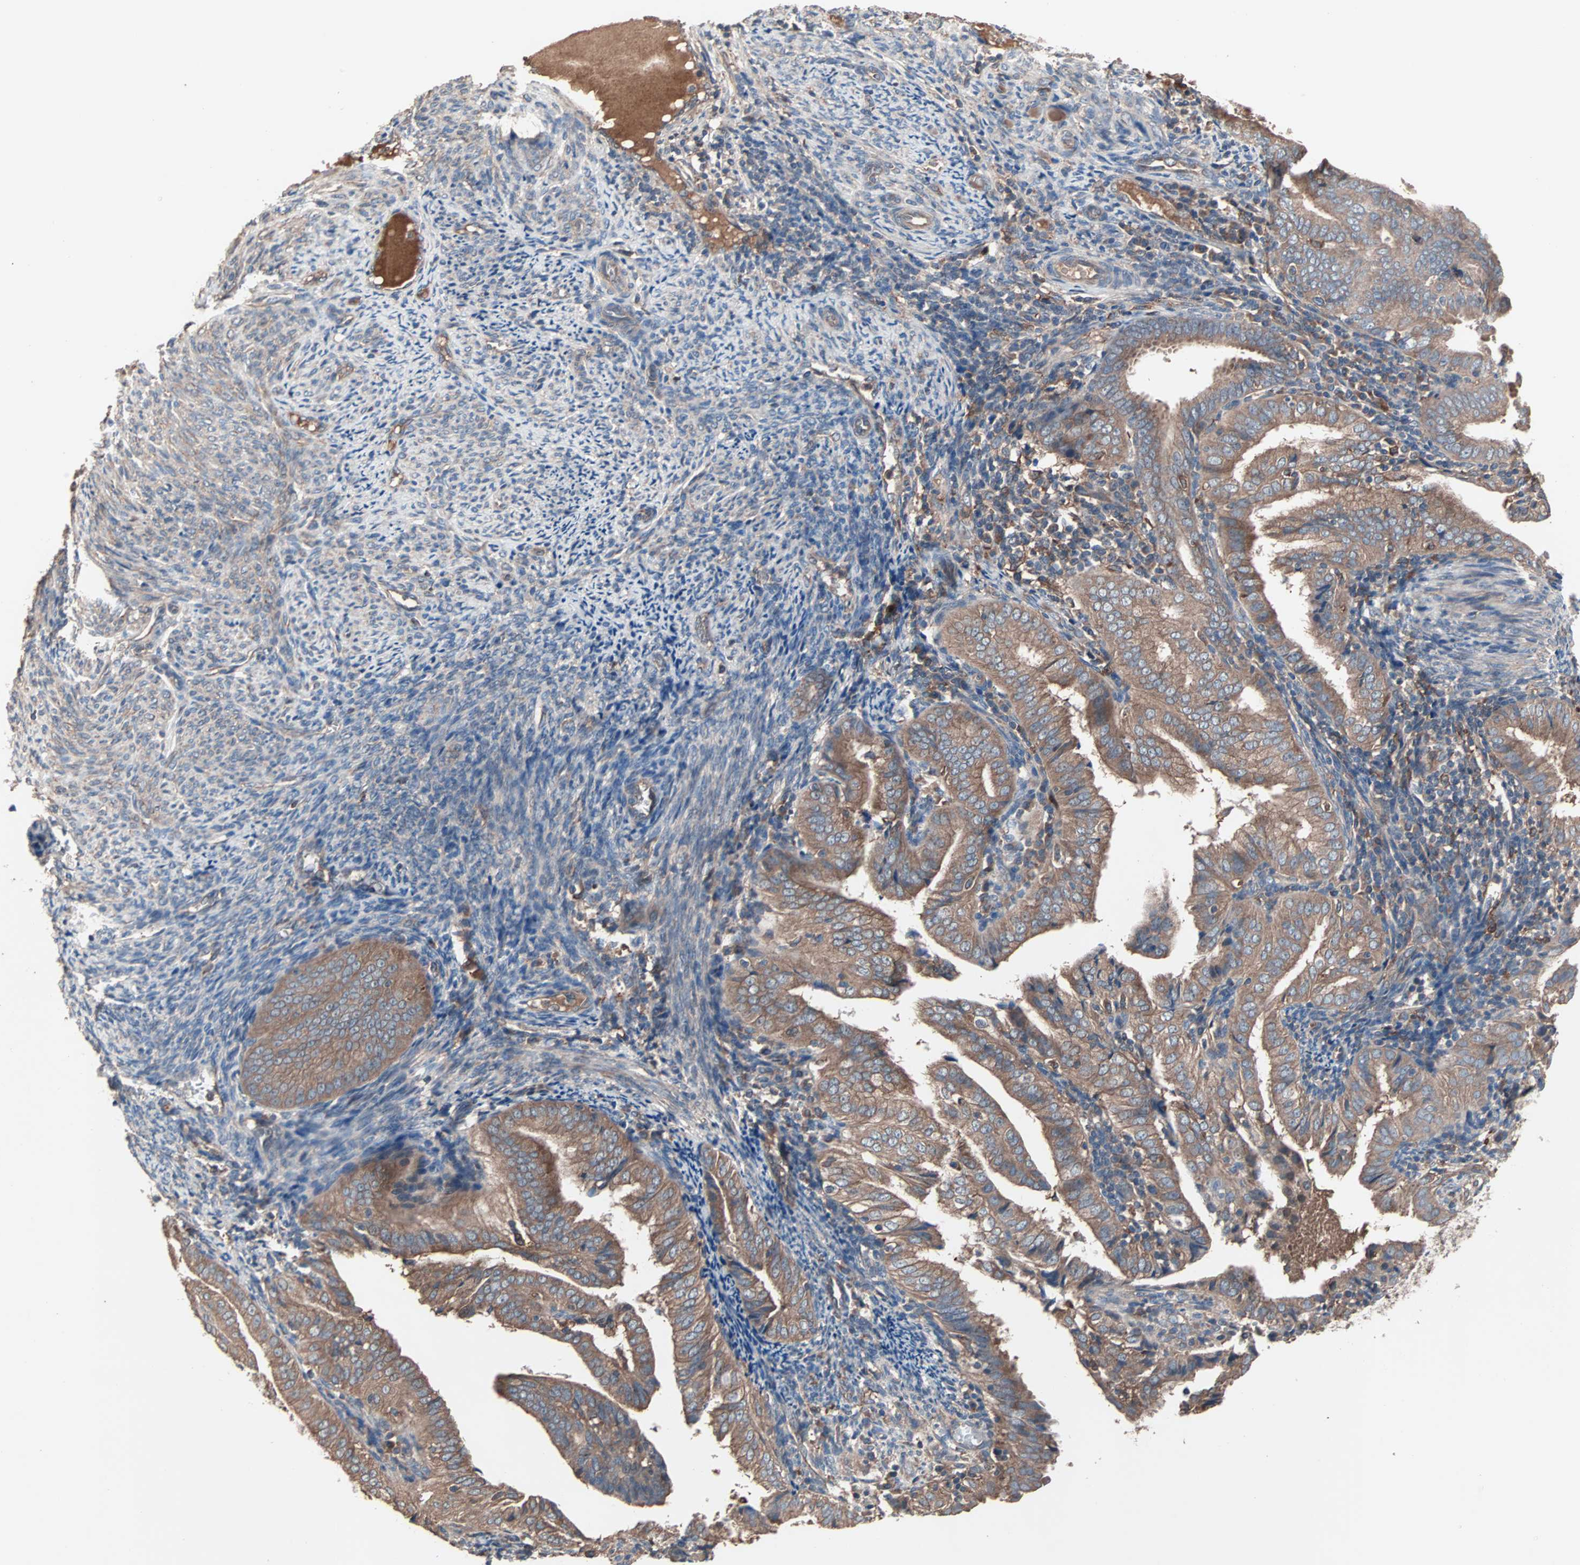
{"staining": {"intensity": "moderate", "quantity": ">75%", "location": "cytoplasmic/membranous"}, "tissue": "endometrial cancer", "cell_type": "Tumor cells", "image_type": "cancer", "snomed": [{"axis": "morphology", "description": "Adenocarcinoma, NOS"}, {"axis": "topography", "description": "Endometrium"}], "caption": "Moderate cytoplasmic/membranous expression for a protein is present in approximately >75% of tumor cells of adenocarcinoma (endometrial) using immunohistochemistry.", "gene": "ATG7", "patient": {"sex": "female", "age": 58}}